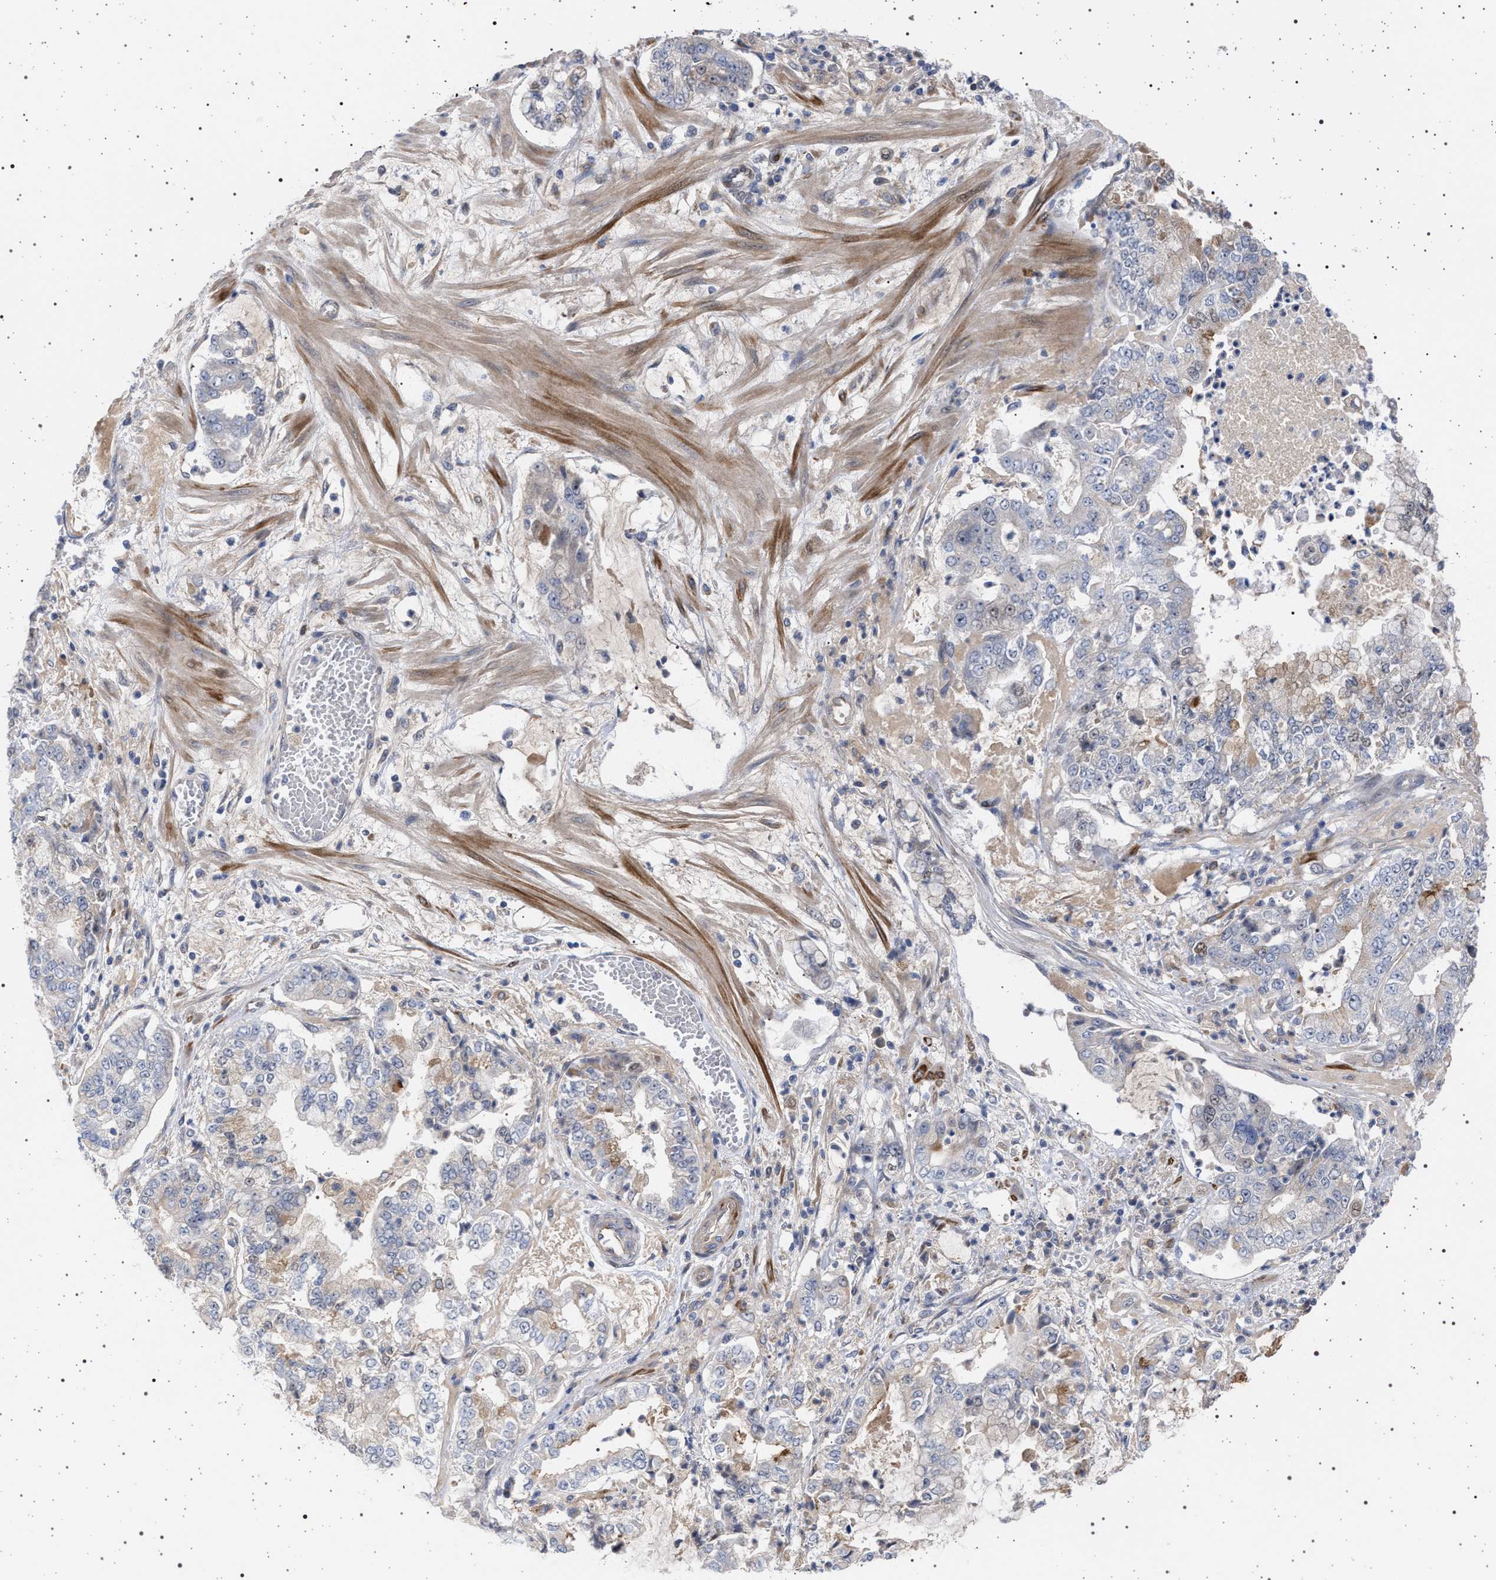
{"staining": {"intensity": "negative", "quantity": "none", "location": "none"}, "tissue": "stomach cancer", "cell_type": "Tumor cells", "image_type": "cancer", "snomed": [{"axis": "morphology", "description": "Adenocarcinoma, NOS"}, {"axis": "topography", "description": "Stomach"}], "caption": "Immunohistochemistry (IHC) image of adenocarcinoma (stomach) stained for a protein (brown), which reveals no staining in tumor cells.", "gene": "RBM48", "patient": {"sex": "male", "age": 76}}